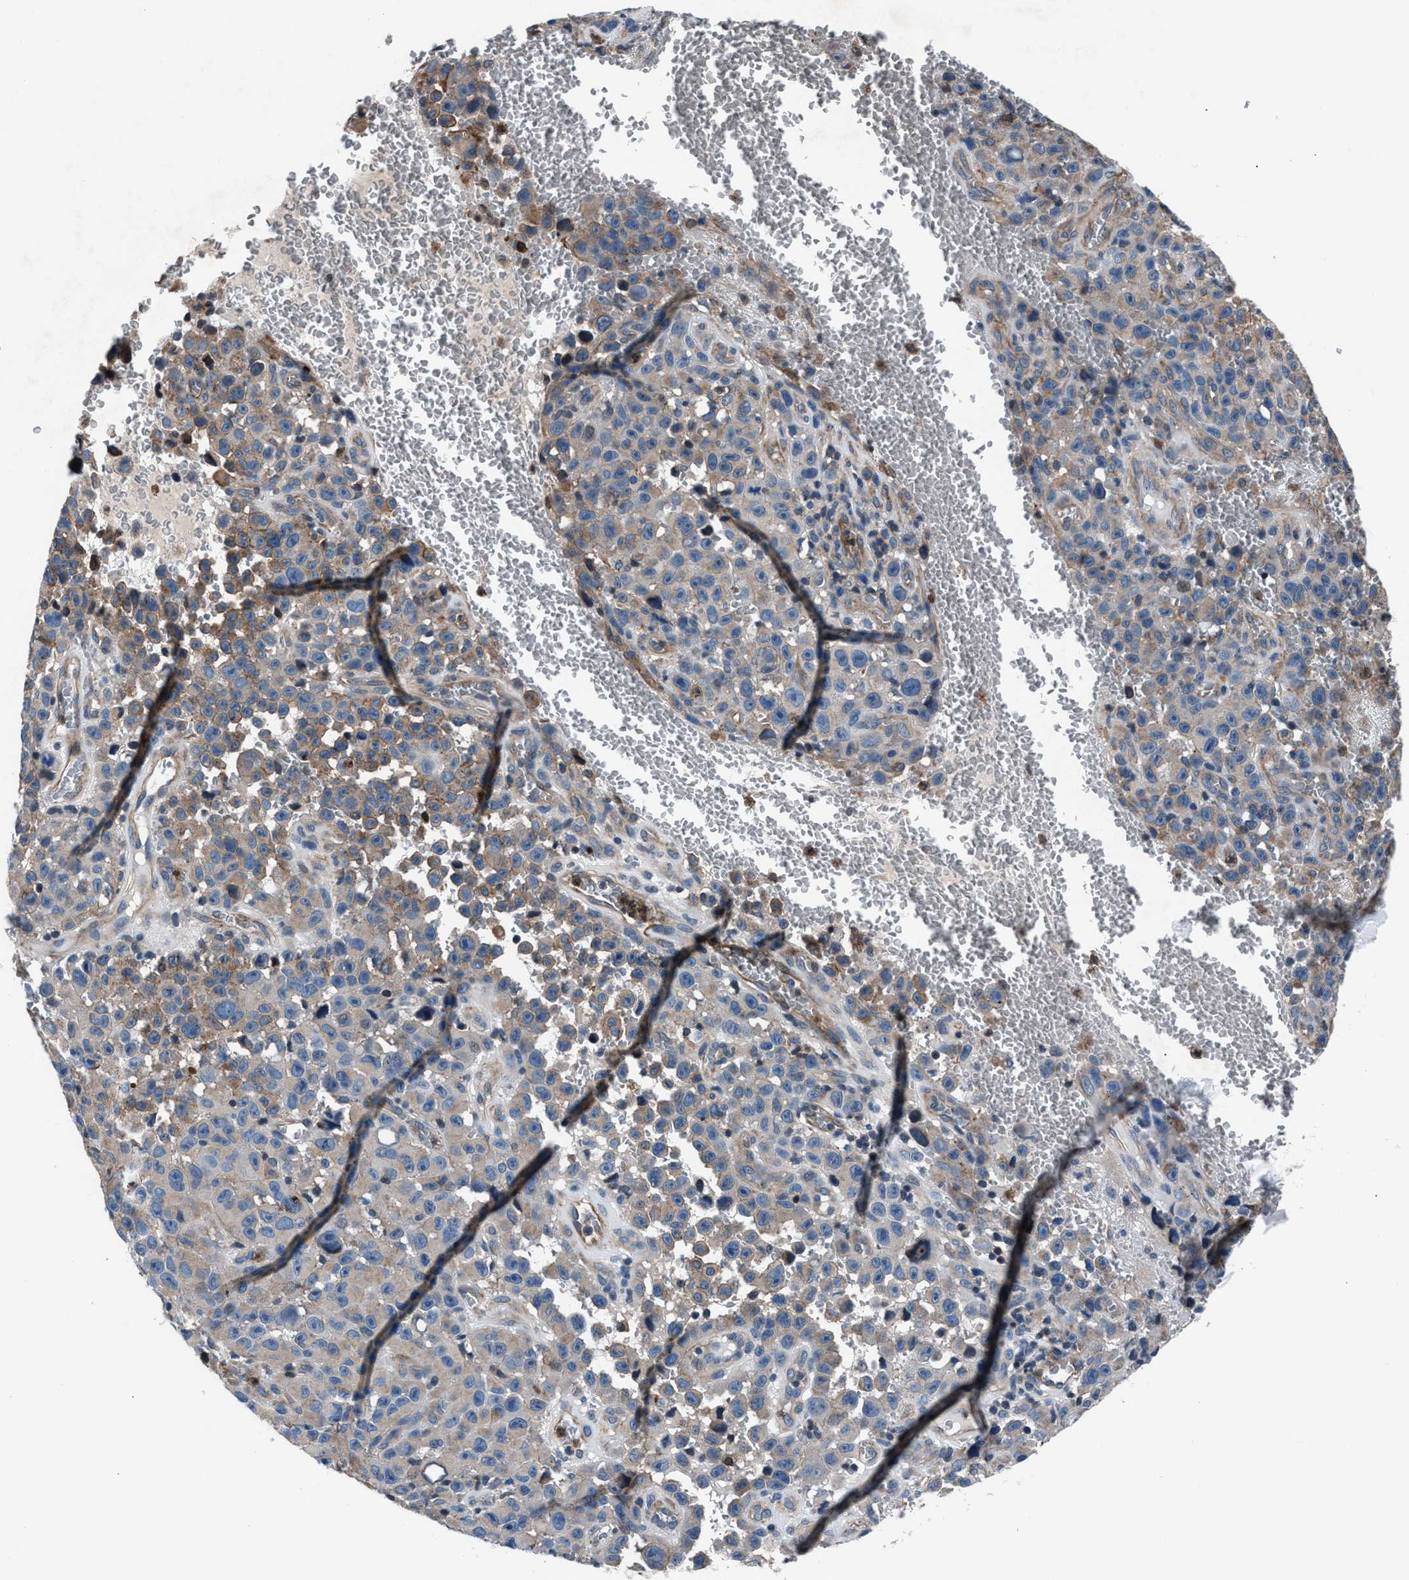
{"staining": {"intensity": "weak", "quantity": "<25%", "location": "cytoplasmic/membranous"}, "tissue": "melanoma", "cell_type": "Tumor cells", "image_type": "cancer", "snomed": [{"axis": "morphology", "description": "Malignant melanoma, NOS"}, {"axis": "topography", "description": "Skin"}], "caption": "DAB (3,3'-diaminobenzidine) immunohistochemical staining of human malignant melanoma demonstrates no significant expression in tumor cells.", "gene": "MFSD11", "patient": {"sex": "female", "age": 82}}